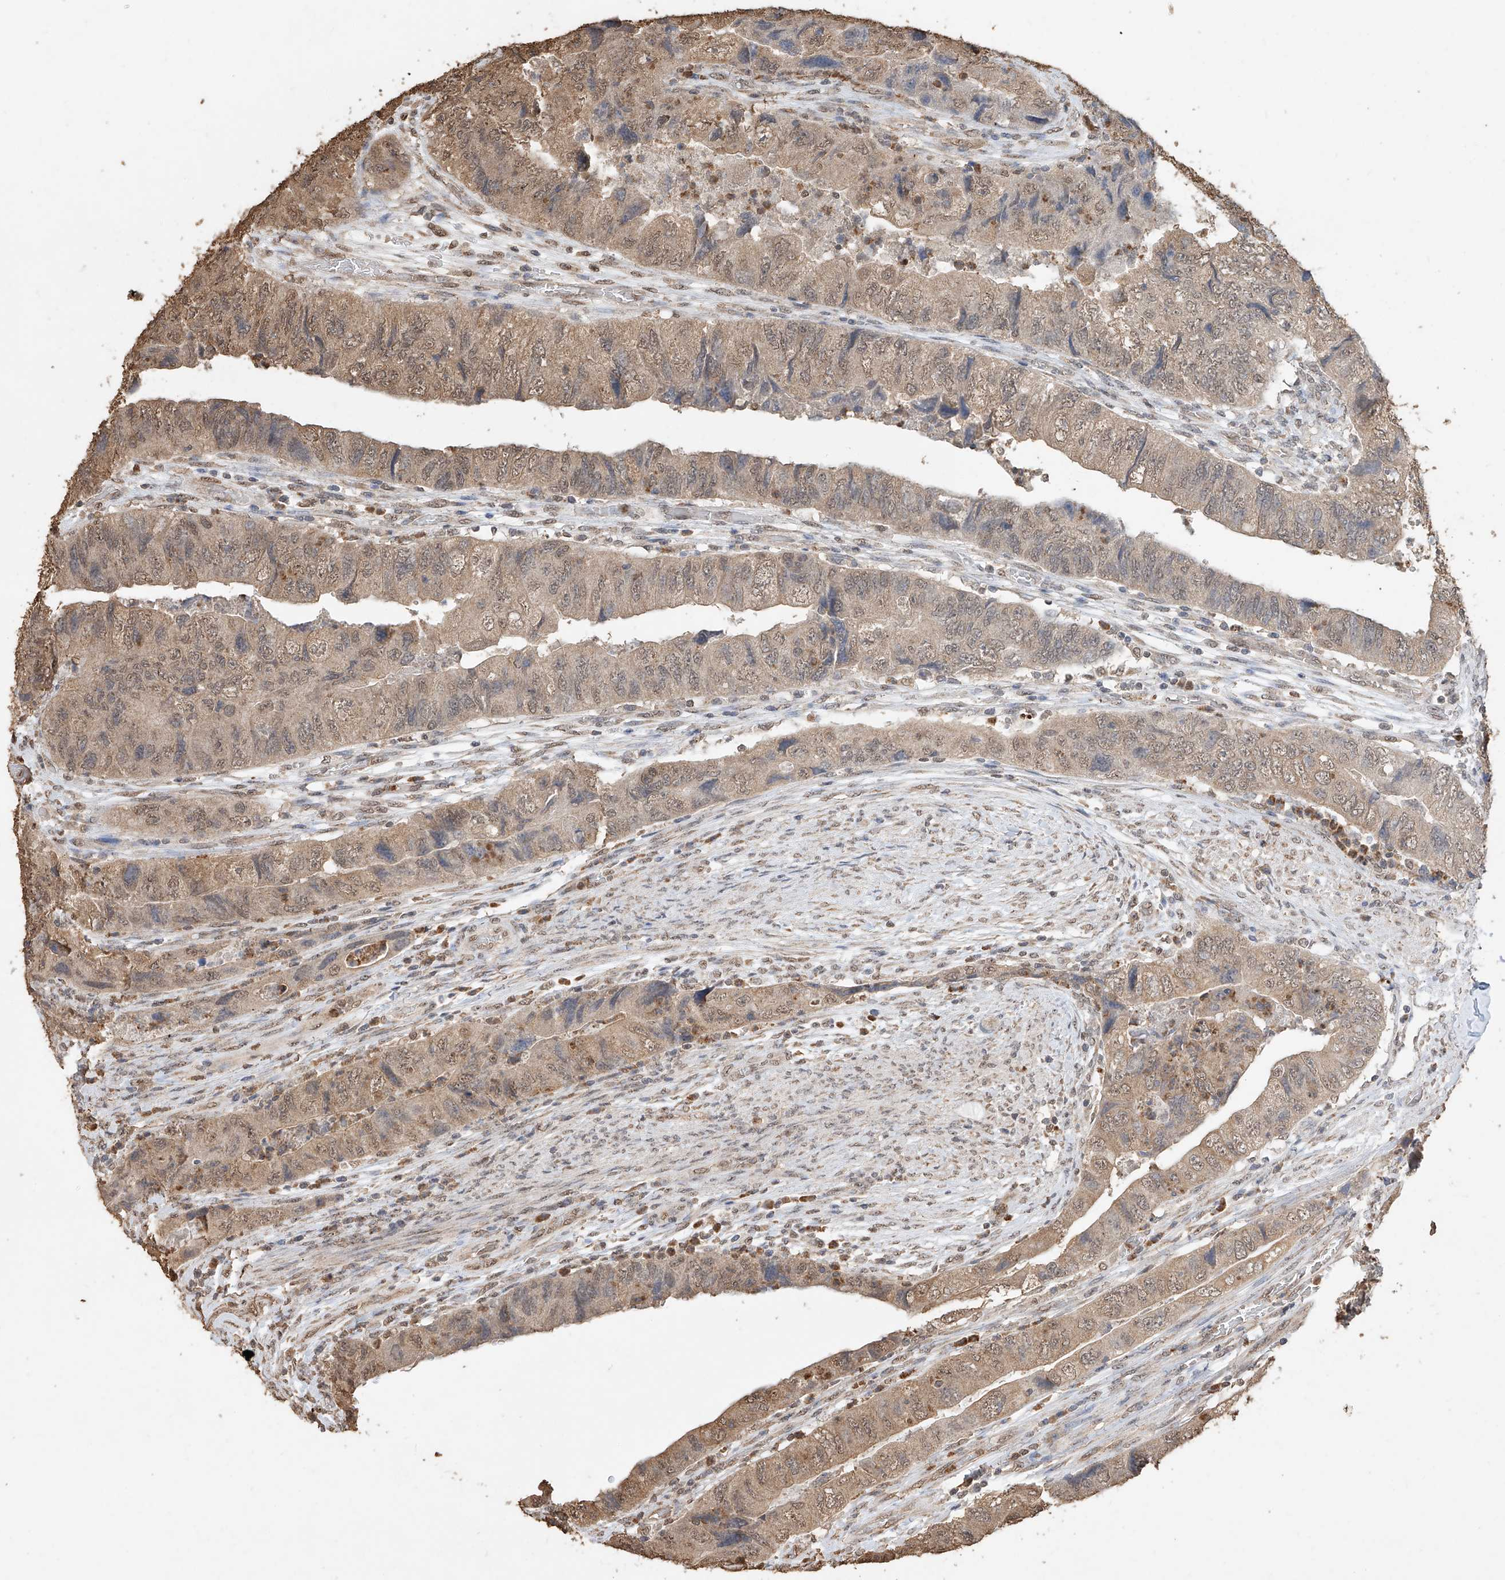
{"staining": {"intensity": "moderate", "quantity": ">75%", "location": "cytoplasmic/membranous,nuclear"}, "tissue": "colorectal cancer", "cell_type": "Tumor cells", "image_type": "cancer", "snomed": [{"axis": "morphology", "description": "Adenocarcinoma, NOS"}, {"axis": "topography", "description": "Rectum"}], "caption": "Protein expression analysis of human colorectal cancer (adenocarcinoma) reveals moderate cytoplasmic/membranous and nuclear positivity in about >75% of tumor cells. The staining is performed using DAB brown chromogen to label protein expression. The nuclei are counter-stained blue using hematoxylin.", "gene": "ELOVL1", "patient": {"sex": "male", "age": 63}}